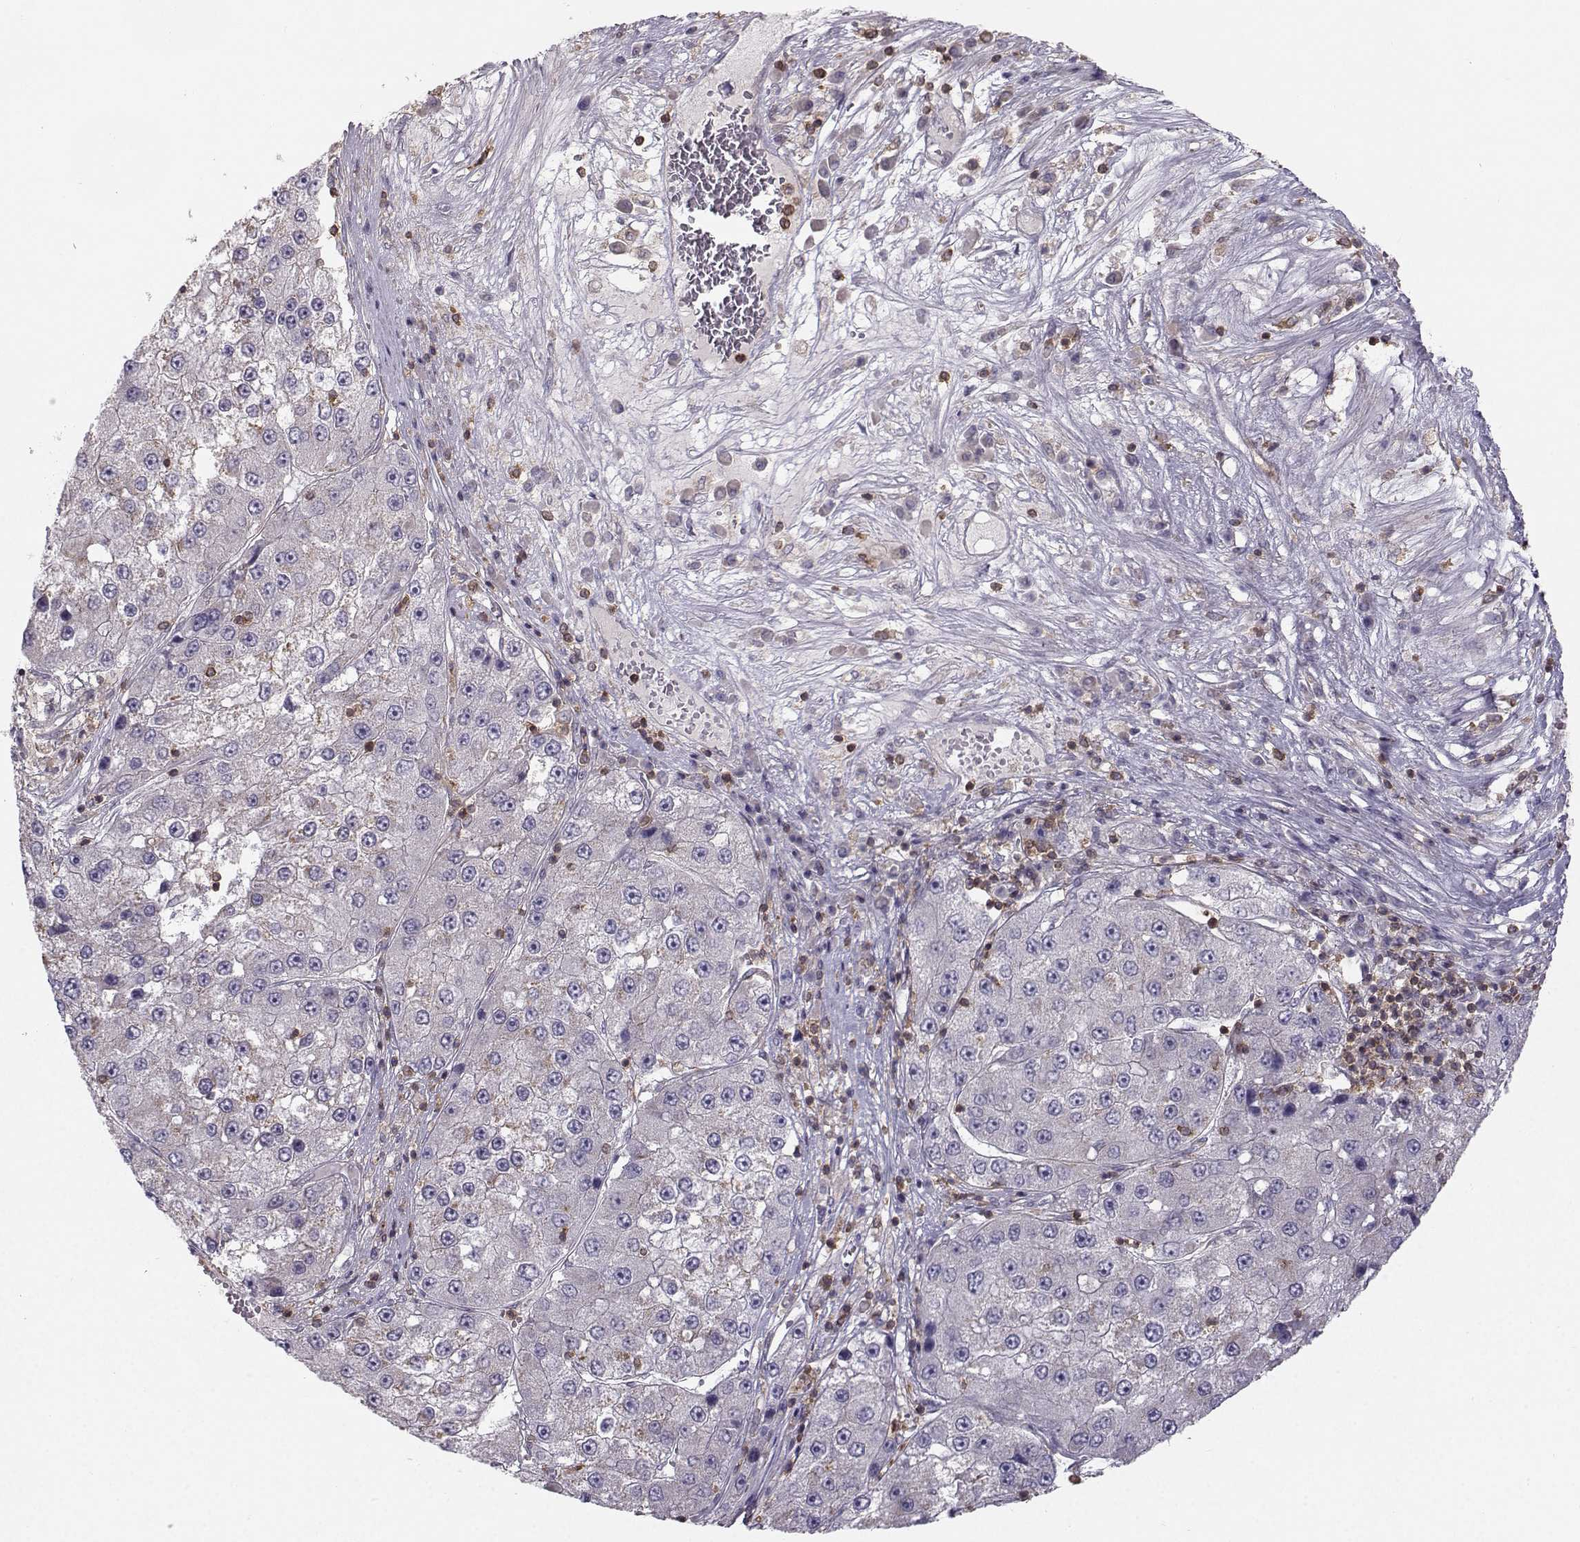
{"staining": {"intensity": "negative", "quantity": "none", "location": "none"}, "tissue": "liver cancer", "cell_type": "Tumor cells", "image_type": "cancer", "snomed": [{"axis": "morphology", "description": "Carcinoma, Hepatocellular, NOS"}, {"axis": "topography", "description": "Liver"}], "caption": "There is no significant expression in tumor cells of hepatocellular carcinoma (liver). (DAB (3,3'-diaminobenzidine) IHC visualized using brightfield microscopy, high magnification).", "gene": "ZBTB32", "patient": {"sex": "female", "age": 73}}